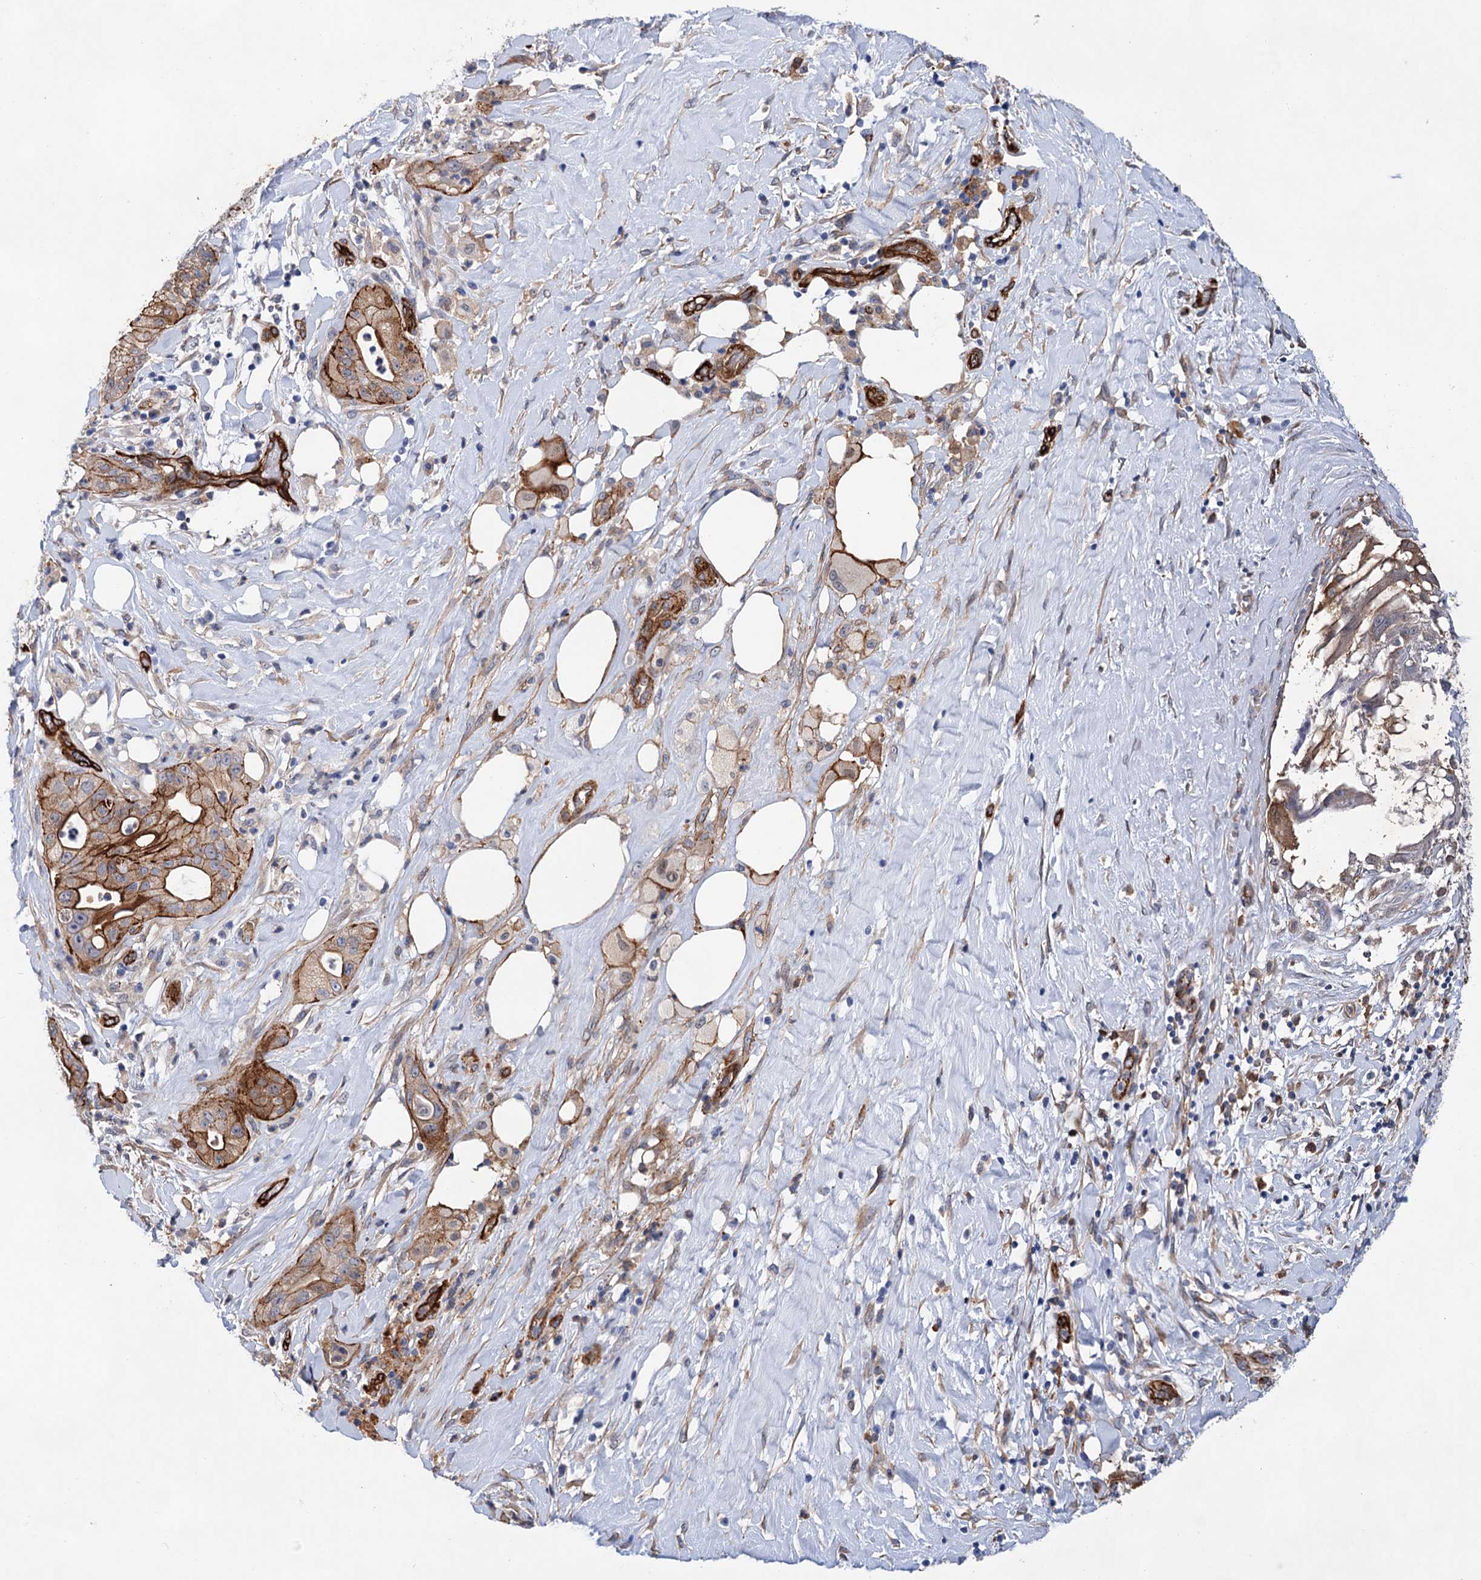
{"staining": {"intensity": "moderate", "quantity": ">75%", "location": "cytoplasmic/membranous"}, "tissue": "pancreatic cancer", "cell_type": "Tumor cells", "image_type": "cancer", "snomed": [{"axis": "morphology", "description": "Adenocarcinoma, NOS"}, {"axis": "topography", "description": "Pancreas"}], "caption": "Pancreatic cancer stained with DAB (3,3'-diaminobenzidine) IHC reveals medium levels of moderate cytoplasmic/membranous staining in approximately >75% of tumor cells. (Stains: DAB (3,3'-diaminobenzidine) in brown, nuclei in blue, Microscopy: brightfield microscopy at high magnification).", "gene": "TMTC3", "patient": {"sex": "male", "age": 58}}